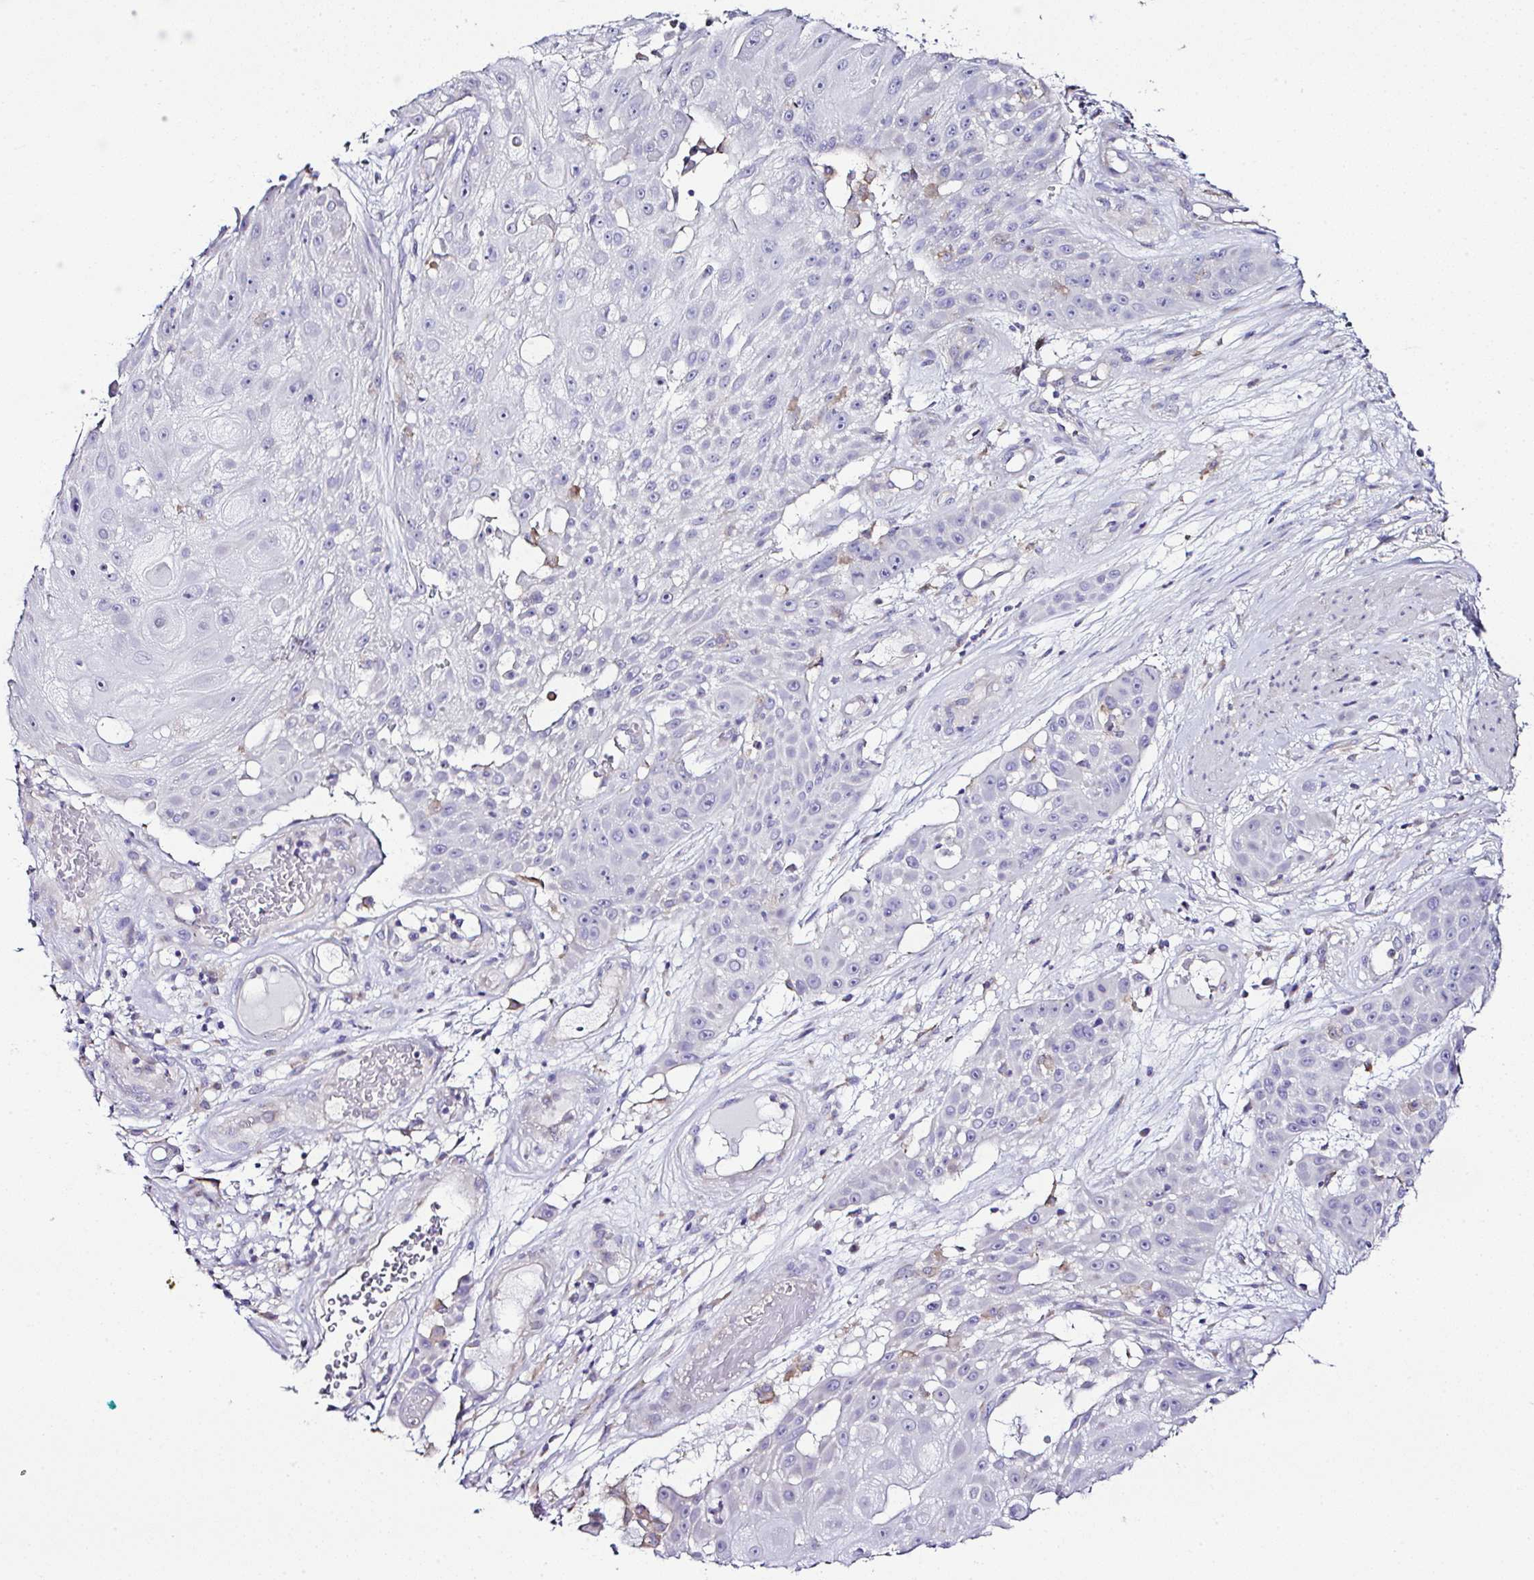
{"staining": {"intensity": "negative", "quantity": "none", "location": "none"}, "tissue": "skin cancer", "cell_type": "Tumor cells", "image_type": "cancer", "snomed": [{"axis": "morphology", "description": "Squamous cell carcinoma, NOS"}, {"axis": "topography", "description": "Skin"}], "caption": "There is no significant positivity in tumor cells of skin cancer.", "gene": "OR4P4", "patient": {"sex": "female", "age": 86}}